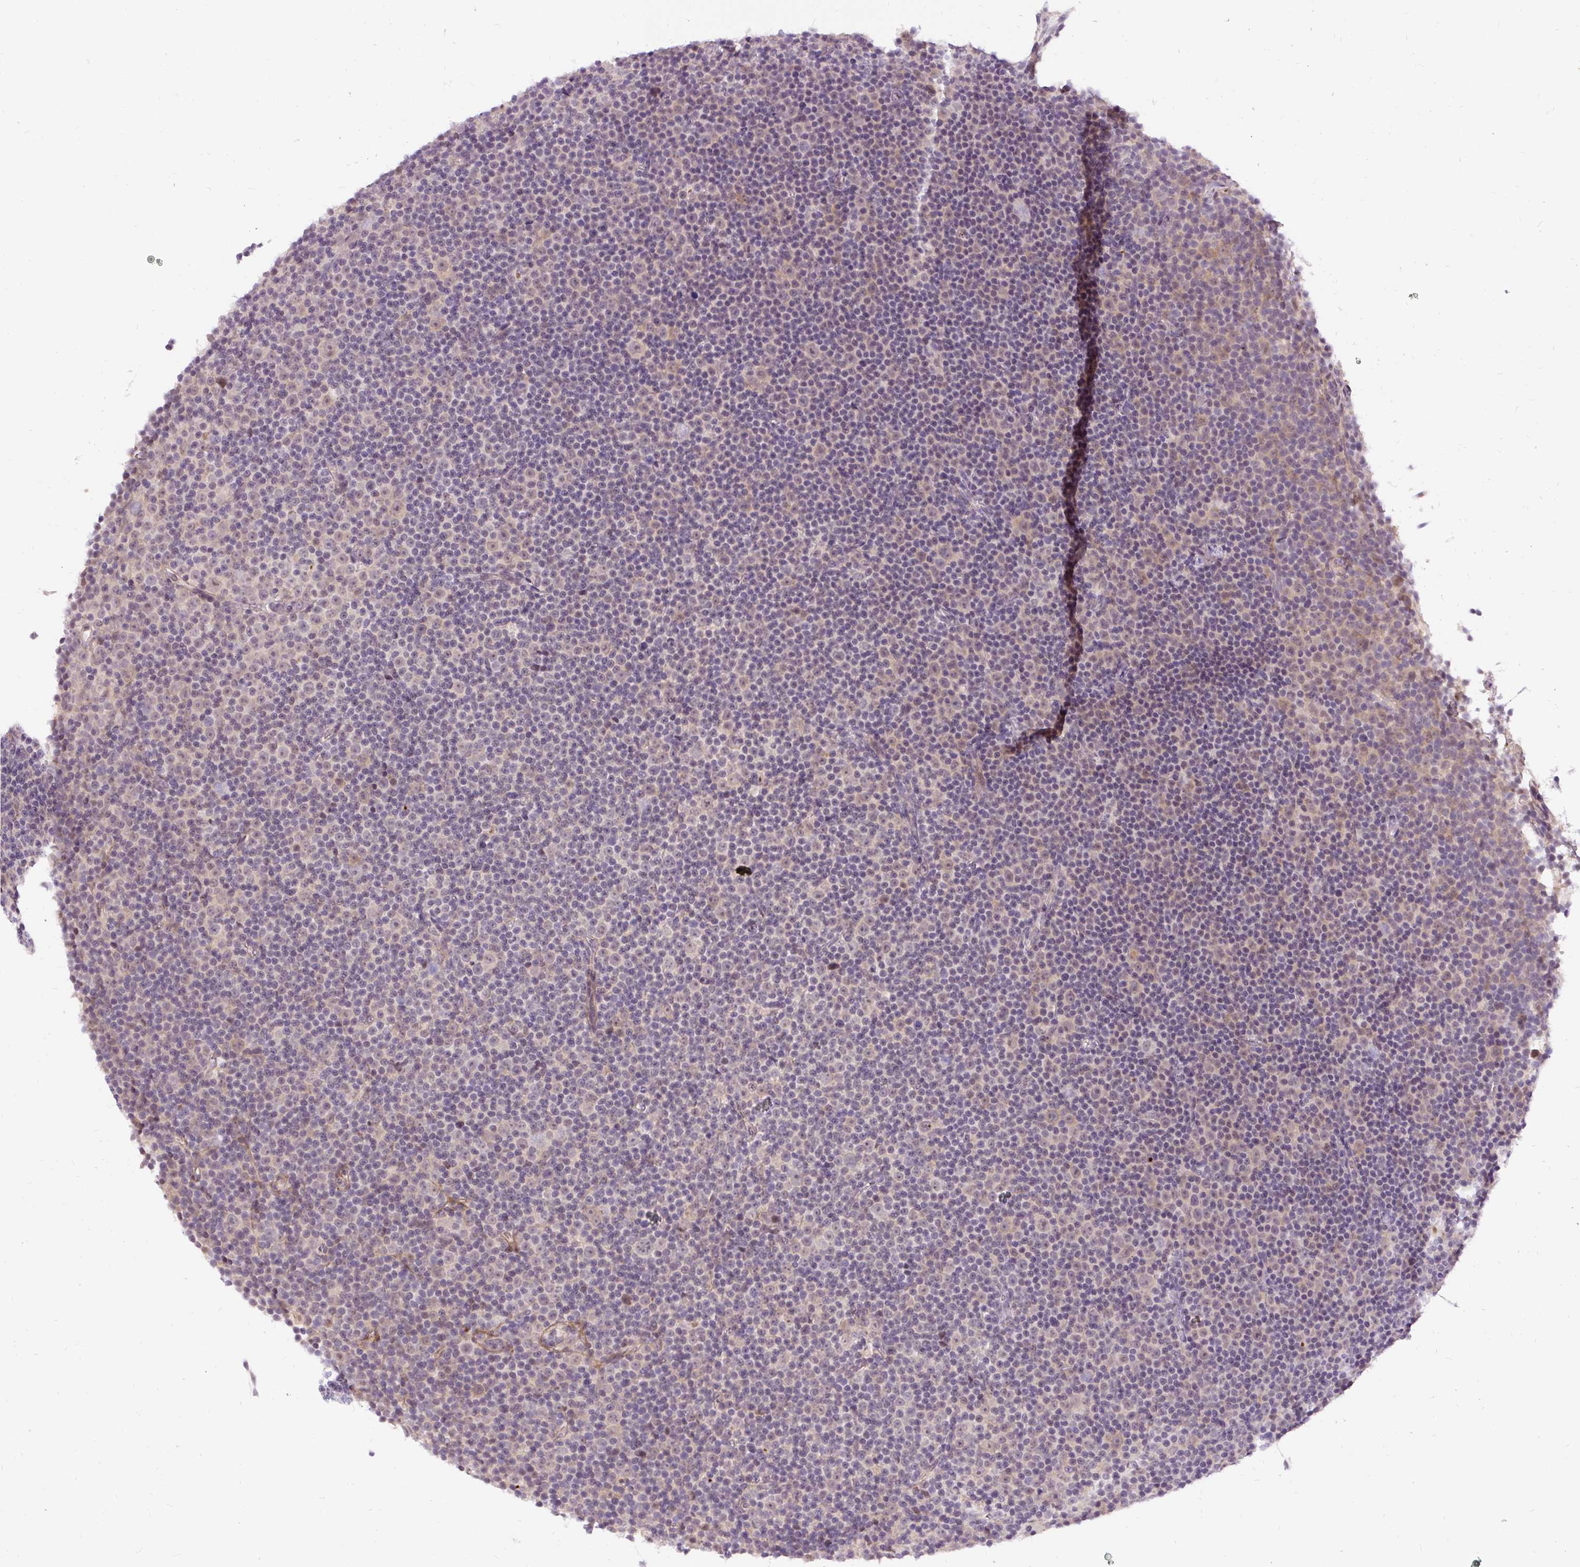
{"staining": {"intensity": "negative", "quantity": "none", "location": "none"}, "tissue": "lymphoma", "cell_type": "Tumor cells", "image_type": "cancer", "snomed": [{"axis": "morphology", "description": "Malignant lymphoma, non-Hodgkin's type, Low grade"}, {"axis": "topography", "description": "Lymph node"}], "caption": "This photomicrograph is of malignant lymphoma, non-Hodgkin's type (low-grade) stained with immunohistochemistry to label a protein in brown with the nuclei are counter-stained blue. There is no positivity in tumor cells.", "gene": "FAM117B", "patient": {"sex": "female", "age": 67}}